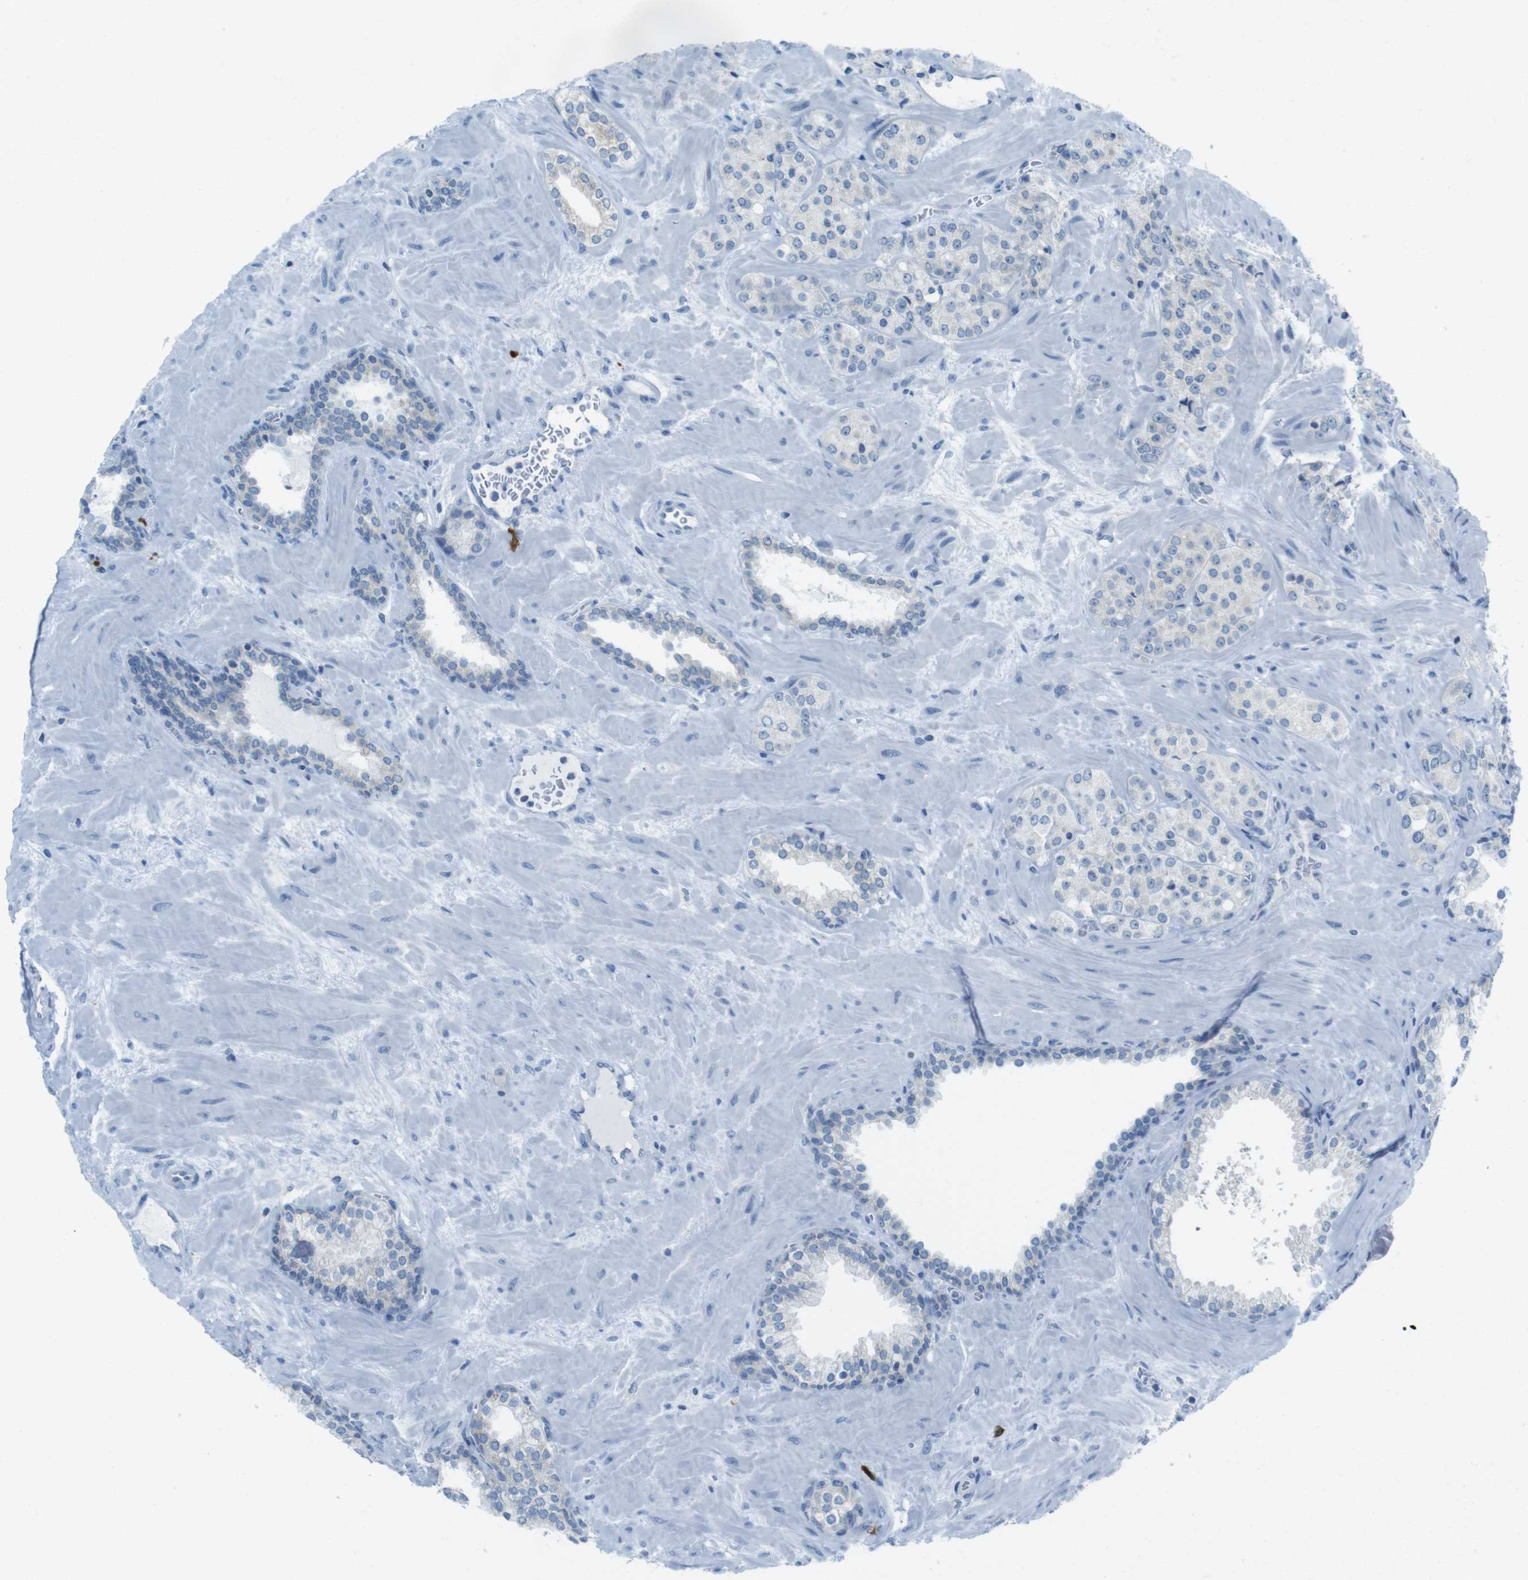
{"staining": {"intensity": "weak", "quantity": "25%-75%", "location": "cytoplasmic/membranous"}, "tissue": "prostate cancer", "cell_type": "Tumor cells", "image_type": "cancer", "snomed": [{"axis": "morphology", "description": "Adenocarcinoma, High grade"}, {"axis": "topography", "description": "Prostate"}], "caption": "High-magnification brightfield microscopy of adenocarcinoma (high-grade) (prostate) stained with DAB (3,3'-diaminobenzidine) (brown) and counterstained with hematoxylin (blue). tumor cells exhibit weak cytoplasmic/membranous staining is appreciated in about25%-75% of cells.", "gene": "CLPTM1L", "patient": {"sex": "male", "age": 64}}